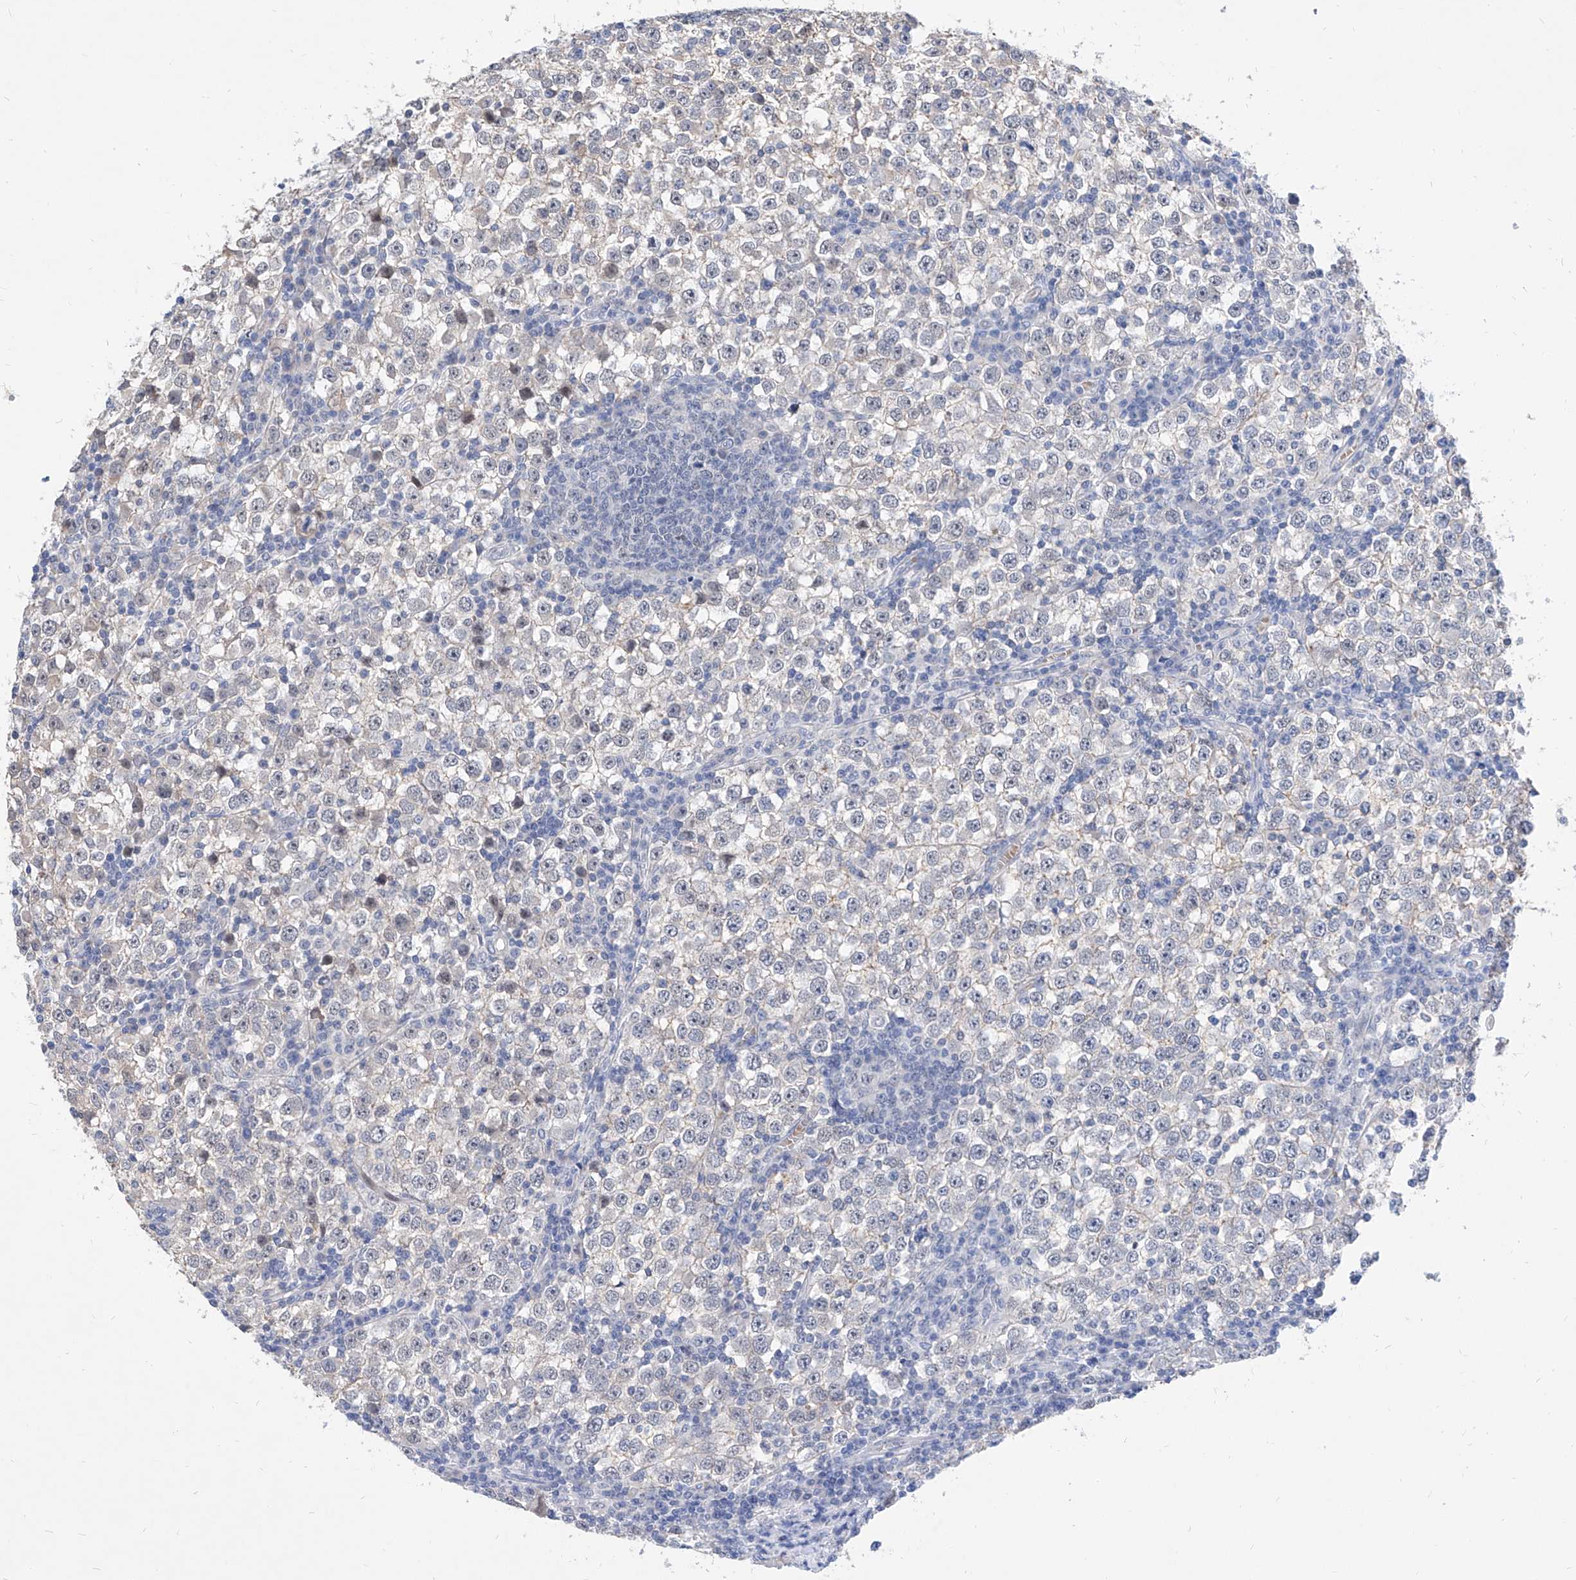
{"staining": {"intensity": "weak", "quantity": "25%-75%", "location": "cytoplasmic/membranous"}, "tissue": "testis cancer", "cell_type": "Tumor cells", "image_type": "cancer", "snomed": [{"axis": "morphology", "description": "Seminoma, NOS"}, {"axis": "topography", "description": "Testis"}], "caption": "A low amount of weak cytoplasmic/membranous positivity is present in about 25%-75% of tumor cells in testis cancer (seminoma) tissue. (brown staining indicates protein expression, while blue staining denotes nuclei).", "gene": "BPTF", "patient": {"sex": "male", "age": 65}}